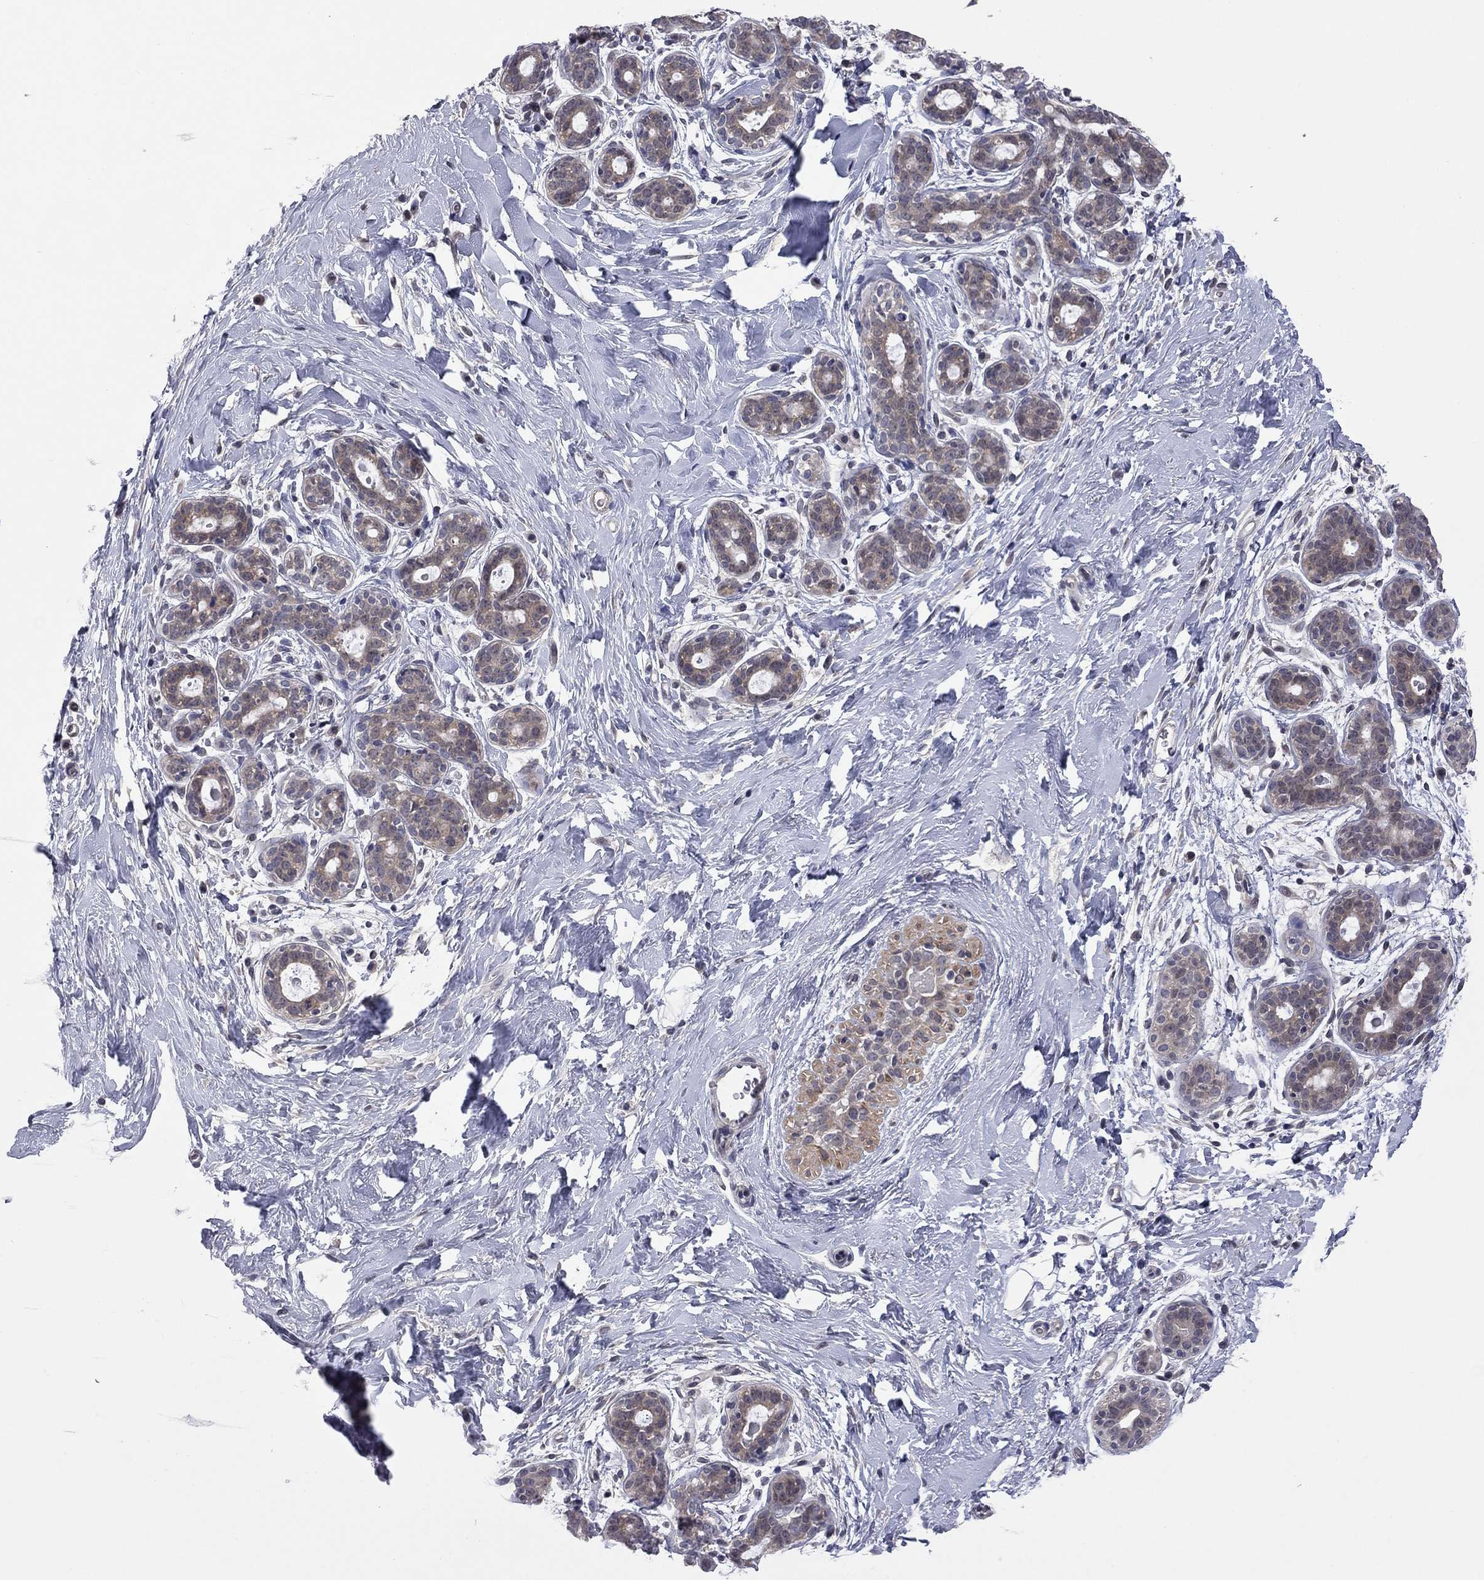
{"staining": {"intensity": "negative", "quantity": "none", "location": "none"}, "tissue": "breast", "cell_type": "Adipocytes", "image_type": "normal", "snomed": [{"axis": "morphology", "description": "Normal tissue, NOS"}, {"axis": "topography", "description": "Breast"}], "caption": "The micrograph shows no staining of adipocytes in unremarkable breast.", "gene": "FABP12", "patient": {"sex": "female", "age": 43}}